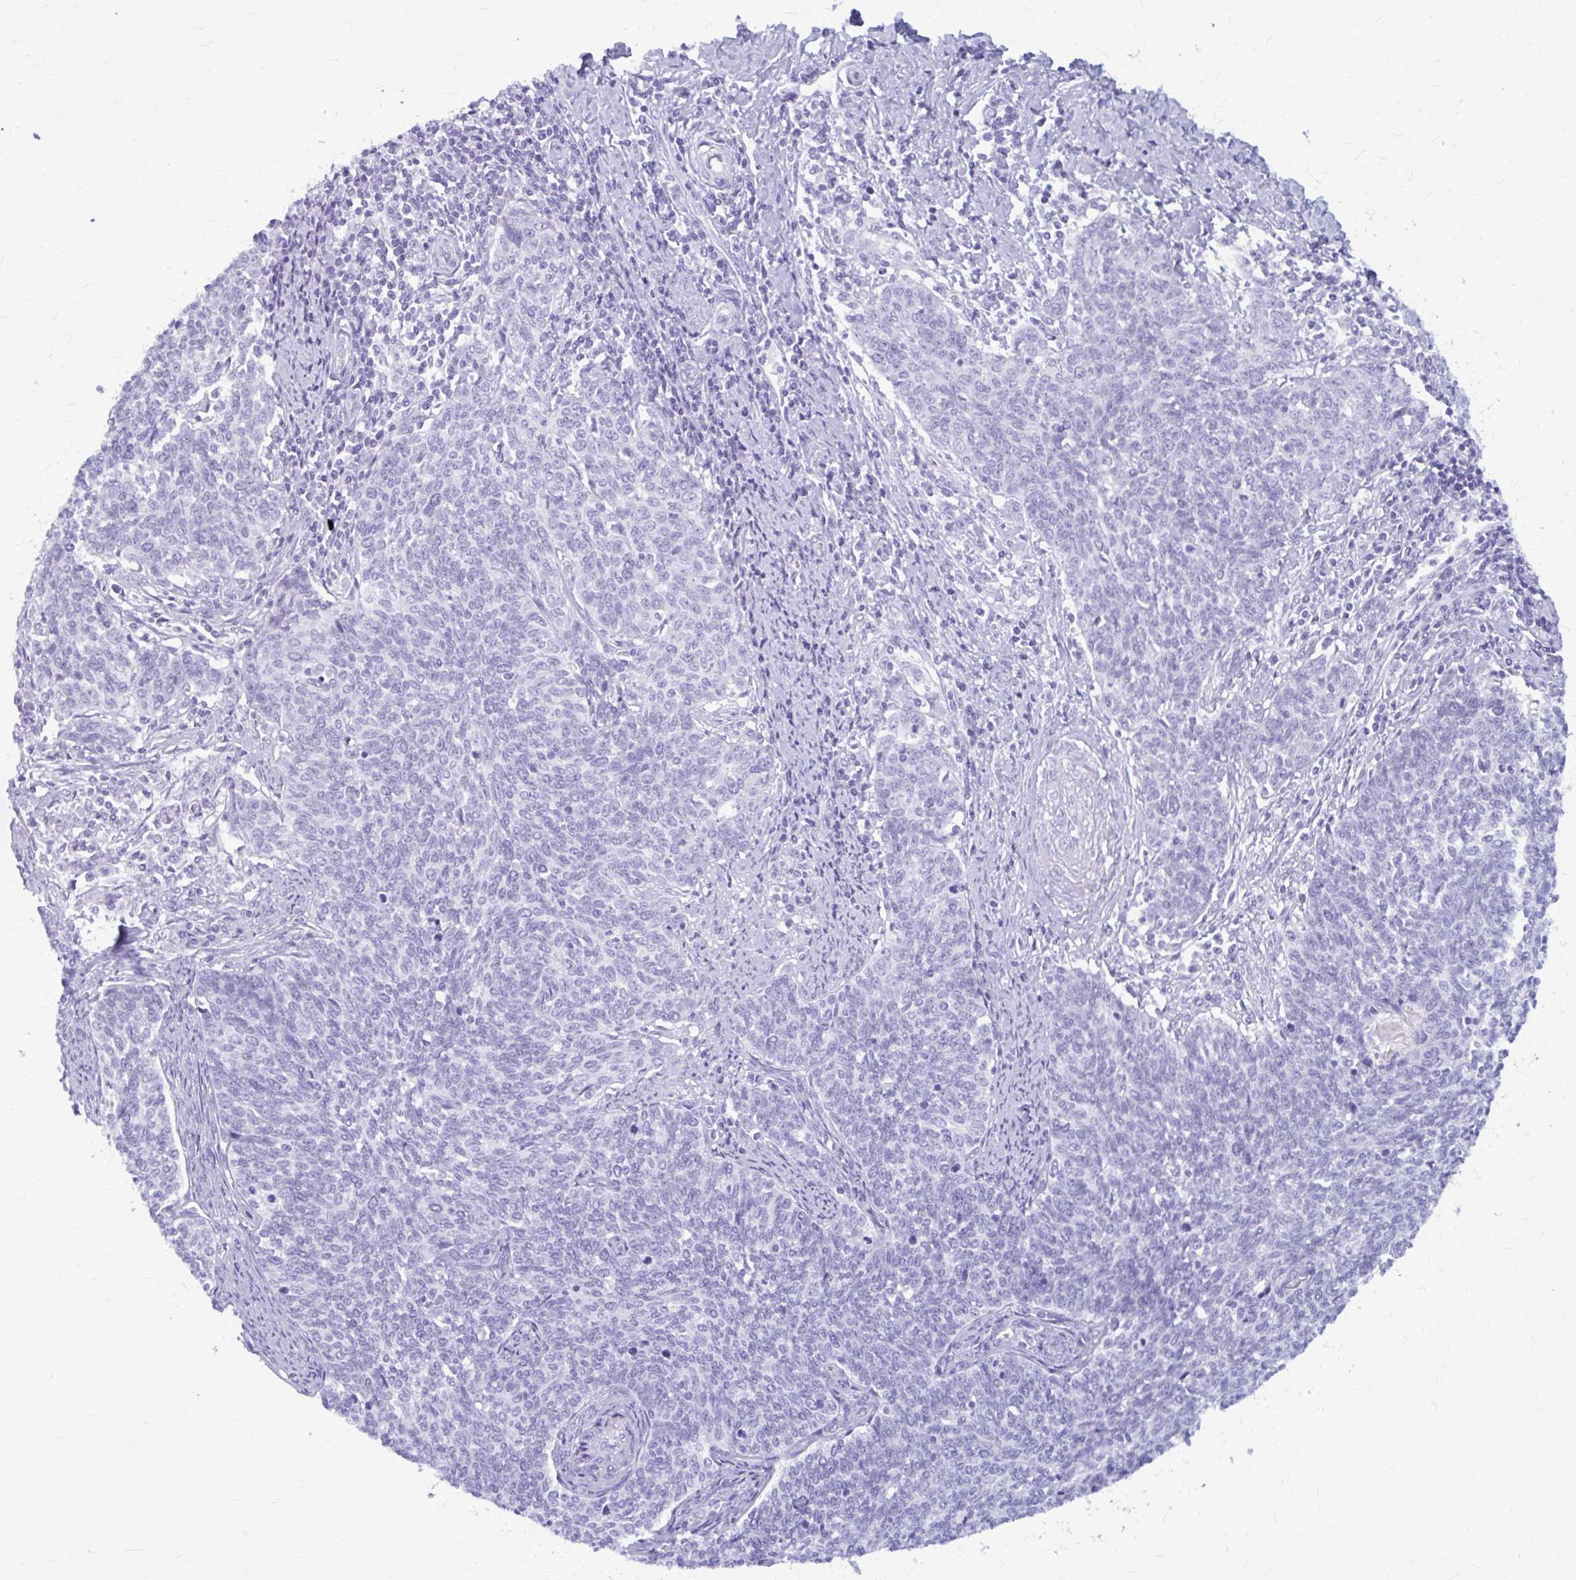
{"staining": {"intensity": "negative", "quantity": "none", "location": "none"}, "tissue": "cervical cancer", "cell_type": "Tumor cells", "image_type": "cancer", "snomed": [{"axis": "morphology", "description": "Squamous cell carcinoma, NOS"}, {"axis": "topography", "description": "Cervix"}], "caption": "Immunohistochemistry of human cervical cancer demonstrates no staining in tumor cells. (IHC, brightfield microscopy, high magnification).", "gene": "KLHDC7A", "patient": {"sex": "female", "age": 39}}